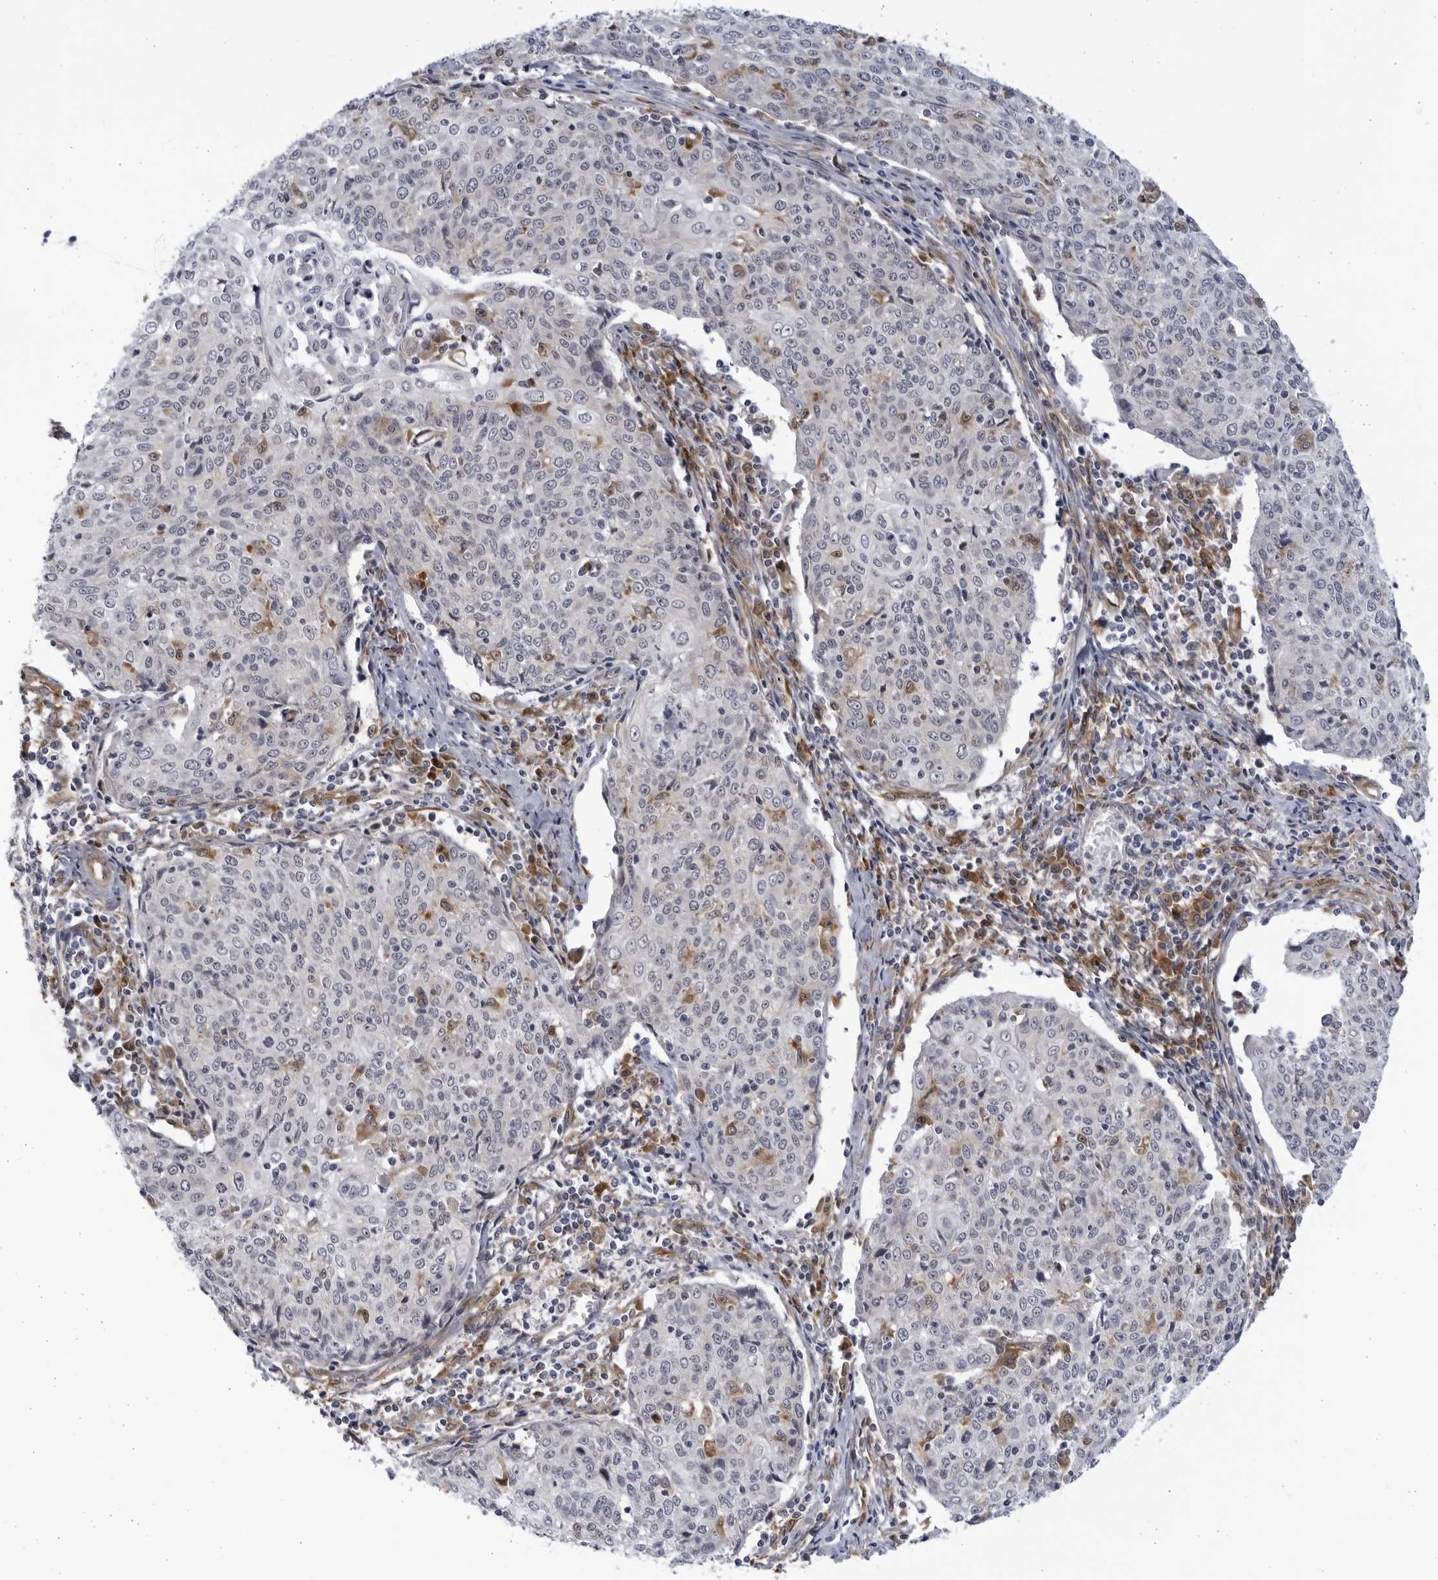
{"staining": {"intensity": "negative", "quantity": "none", "location": "none"}, "tissue": "cervical cancer", "cell_type": "Tumor cells", "image_type": "cancer", "snomed": [{"axis": "morphology", "description": "Squamous cell carcinoma, NOS"}, {"axis": "topography", "description": "Cervix"}], "caption": "DAB immunohistochemical staining of human cervical cancer (squamous cell carcinoma) displays no significant expression in tumor cells.", "gene": "BMP2K", "patient": {"sex": "female", "age": 48}}